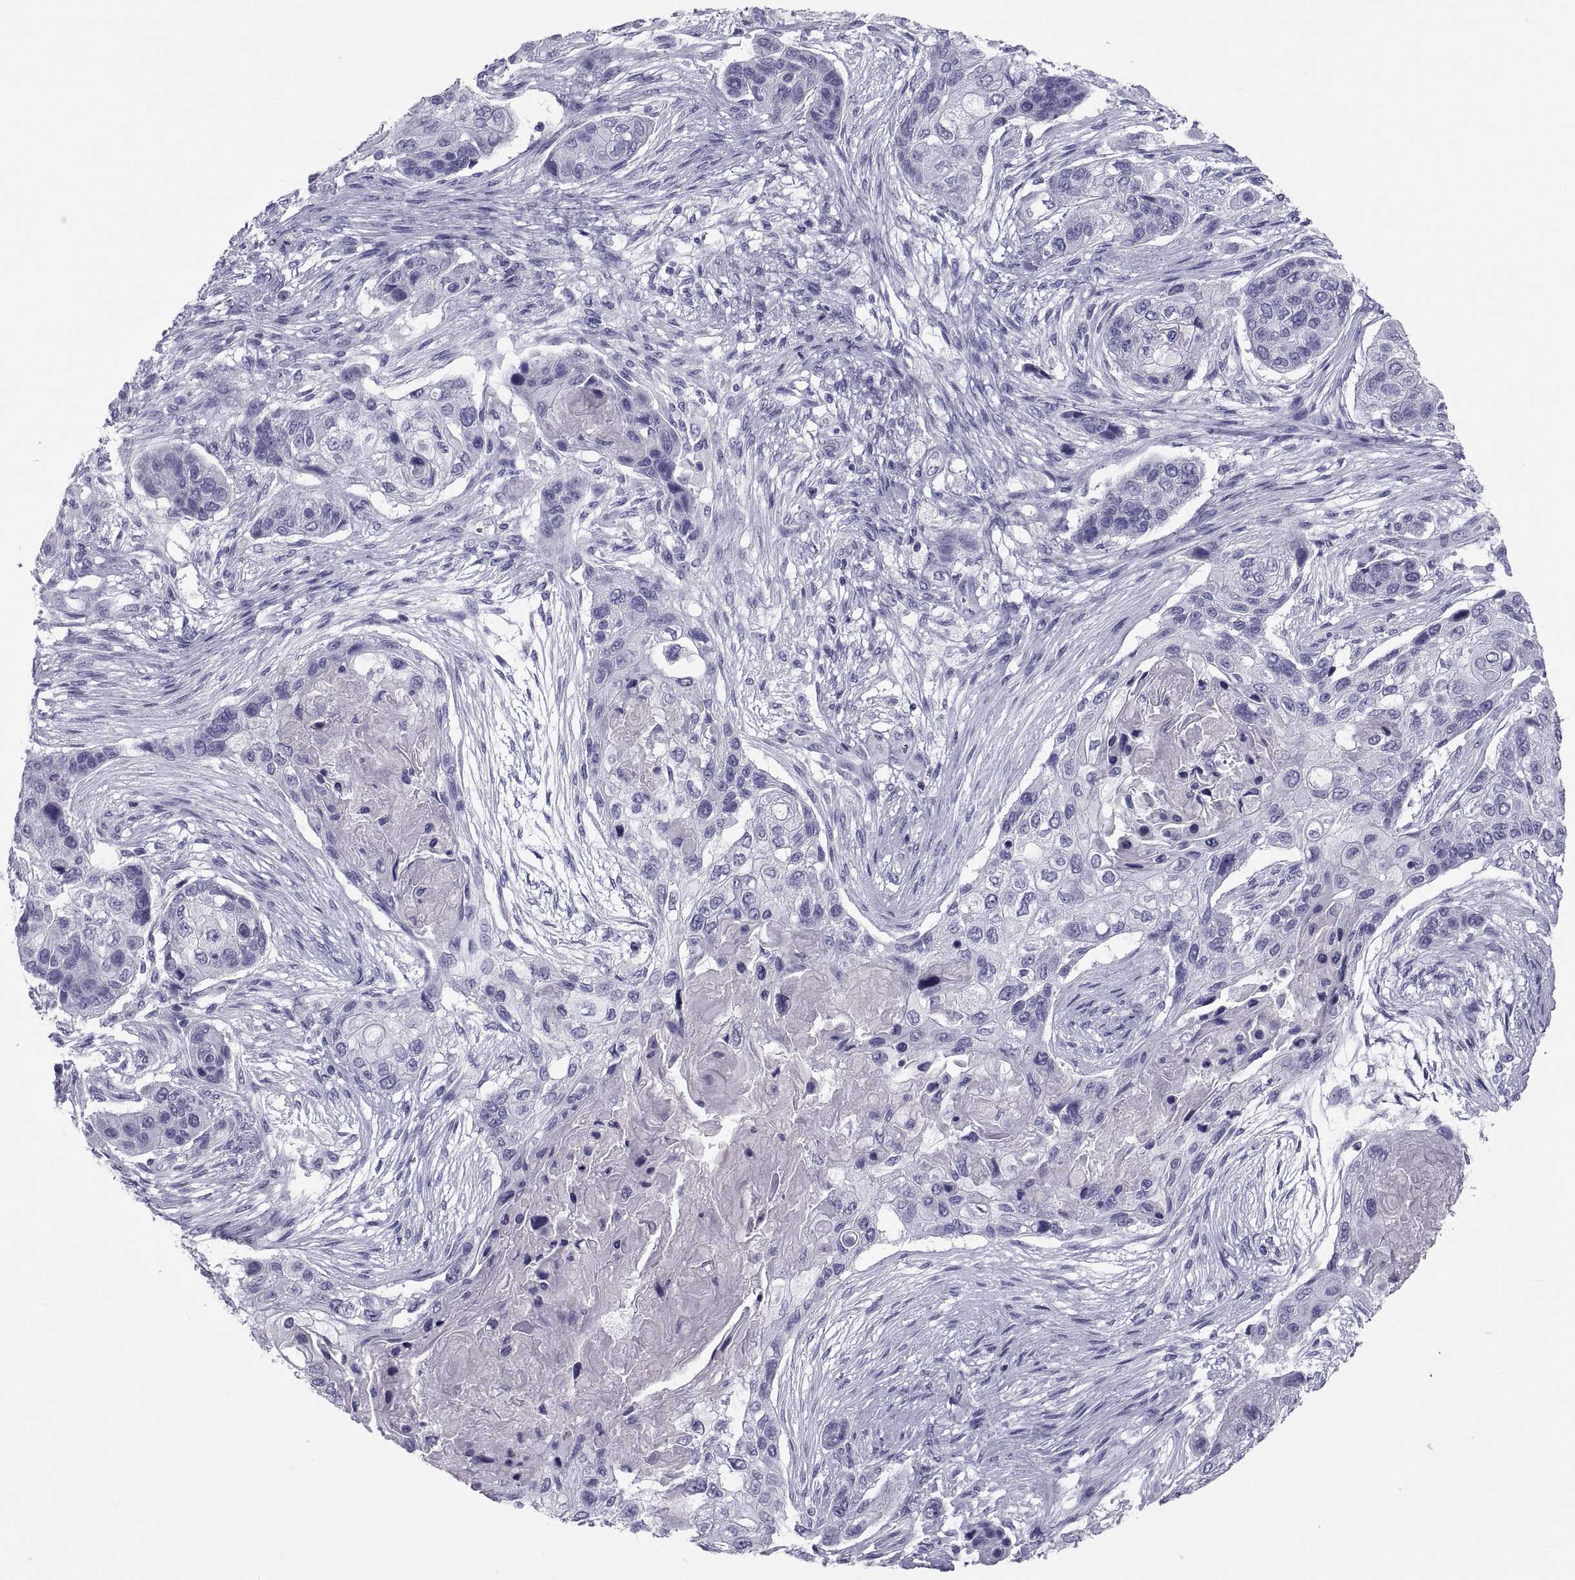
{"staining": {"intensity": "negative", "quantity": "none", "location": "none"}, "tissue": "lung cancer", "cell_type": "Tumor cells", "image_type": "cancer", "snomed": [{"axis": "morphology", "description": "Squamous cell carcinoma, NOS"}, {"axis": "topography", "description": "Lung"}], "caption": "DAB (3,3'-diaminobenzidine) immunohistochemical staining of human lung squamous cell carcinoma exhibits no significant expression in tumor cells.", "gene": "DEFB129", "patient": {"sex": "male", "age": 69}}